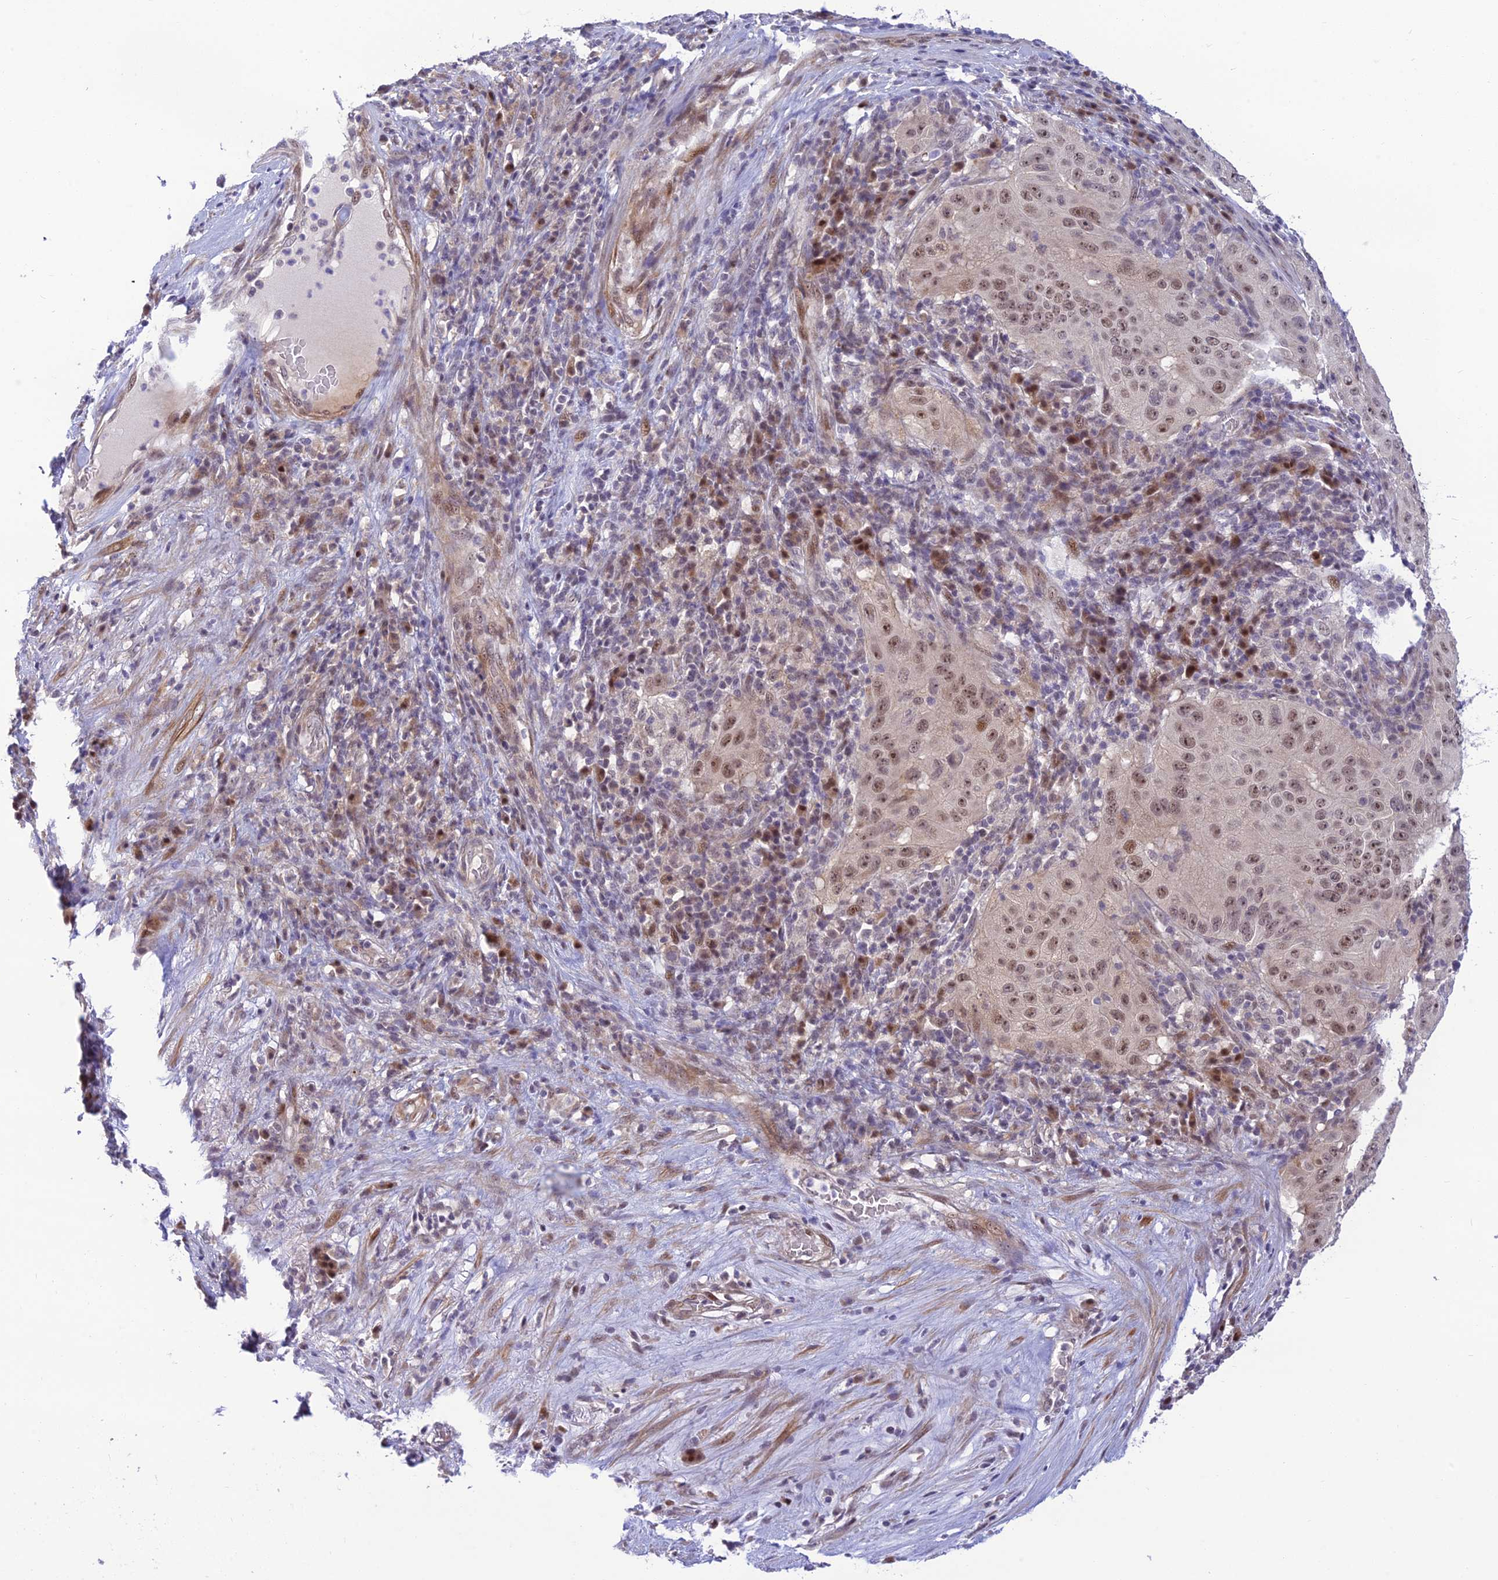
{"staining": {"intensity": "moderate", "quantity": "<25%", "location": "nuclear"}, "tissue": "pancreatic cancer", "cell_type": "Tumor cells", "image_type": "cancer", "snomed": [{"axis": "morphology", "description": "Adenocarcinoma, NOS"}, {"axis": "topography", "description": "Pancreas"}], "caption": "Moderate nuclear expression for a protein is seen in about <25% of tumor cells of pancreatic adenocarcinoma using immunohistochemistry.", "gene": "ASPDH", "patient": {"sex": "male", "age": 63}}